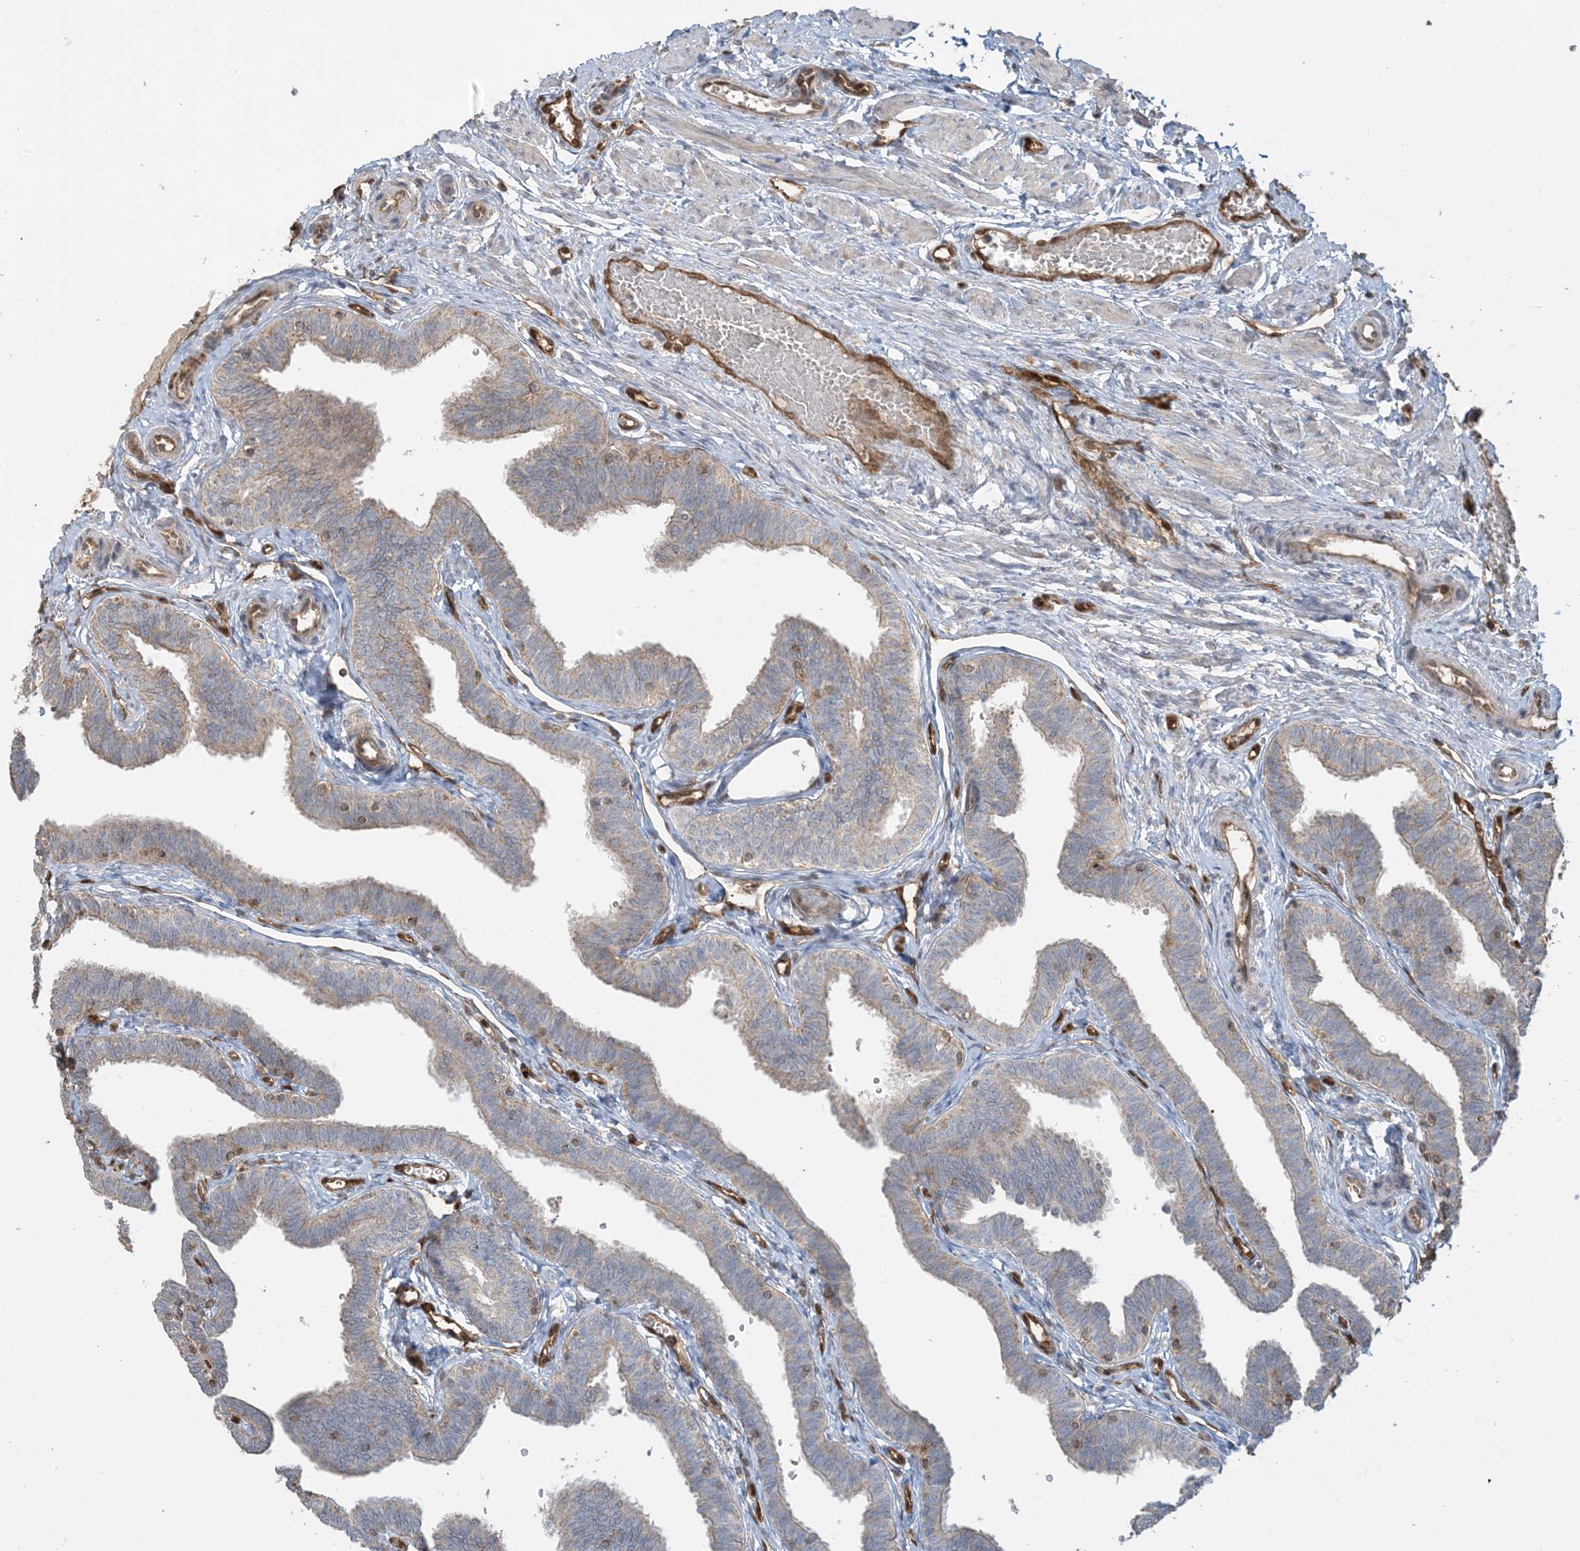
{"staining": {"intensity": "moderate", "quantity": "25%-75%", "location": "cytoplasmic/membranous"}, "tissue": "fallopian tube", "cell_type": "Glandular cells", "image_type": "normal", "snomed": [{"axis": "morphology", "description": "Normal tissue, NOS"}, {"axis": "topography", "description": "Fallopian tube"}, {"axis": "topography", "description": "Ovary"}], "caption": "Immunohistochemistry (IHC) histopathology image of normal human fallopian tube stained for a protein (brown), which demonstrates medium levels of moderate cytoplasmic/membranous positivity in approximately 25%-75% of glandular cells.", "gene": "PPM1F", "patient": {"sex": "female", "age": 23}}